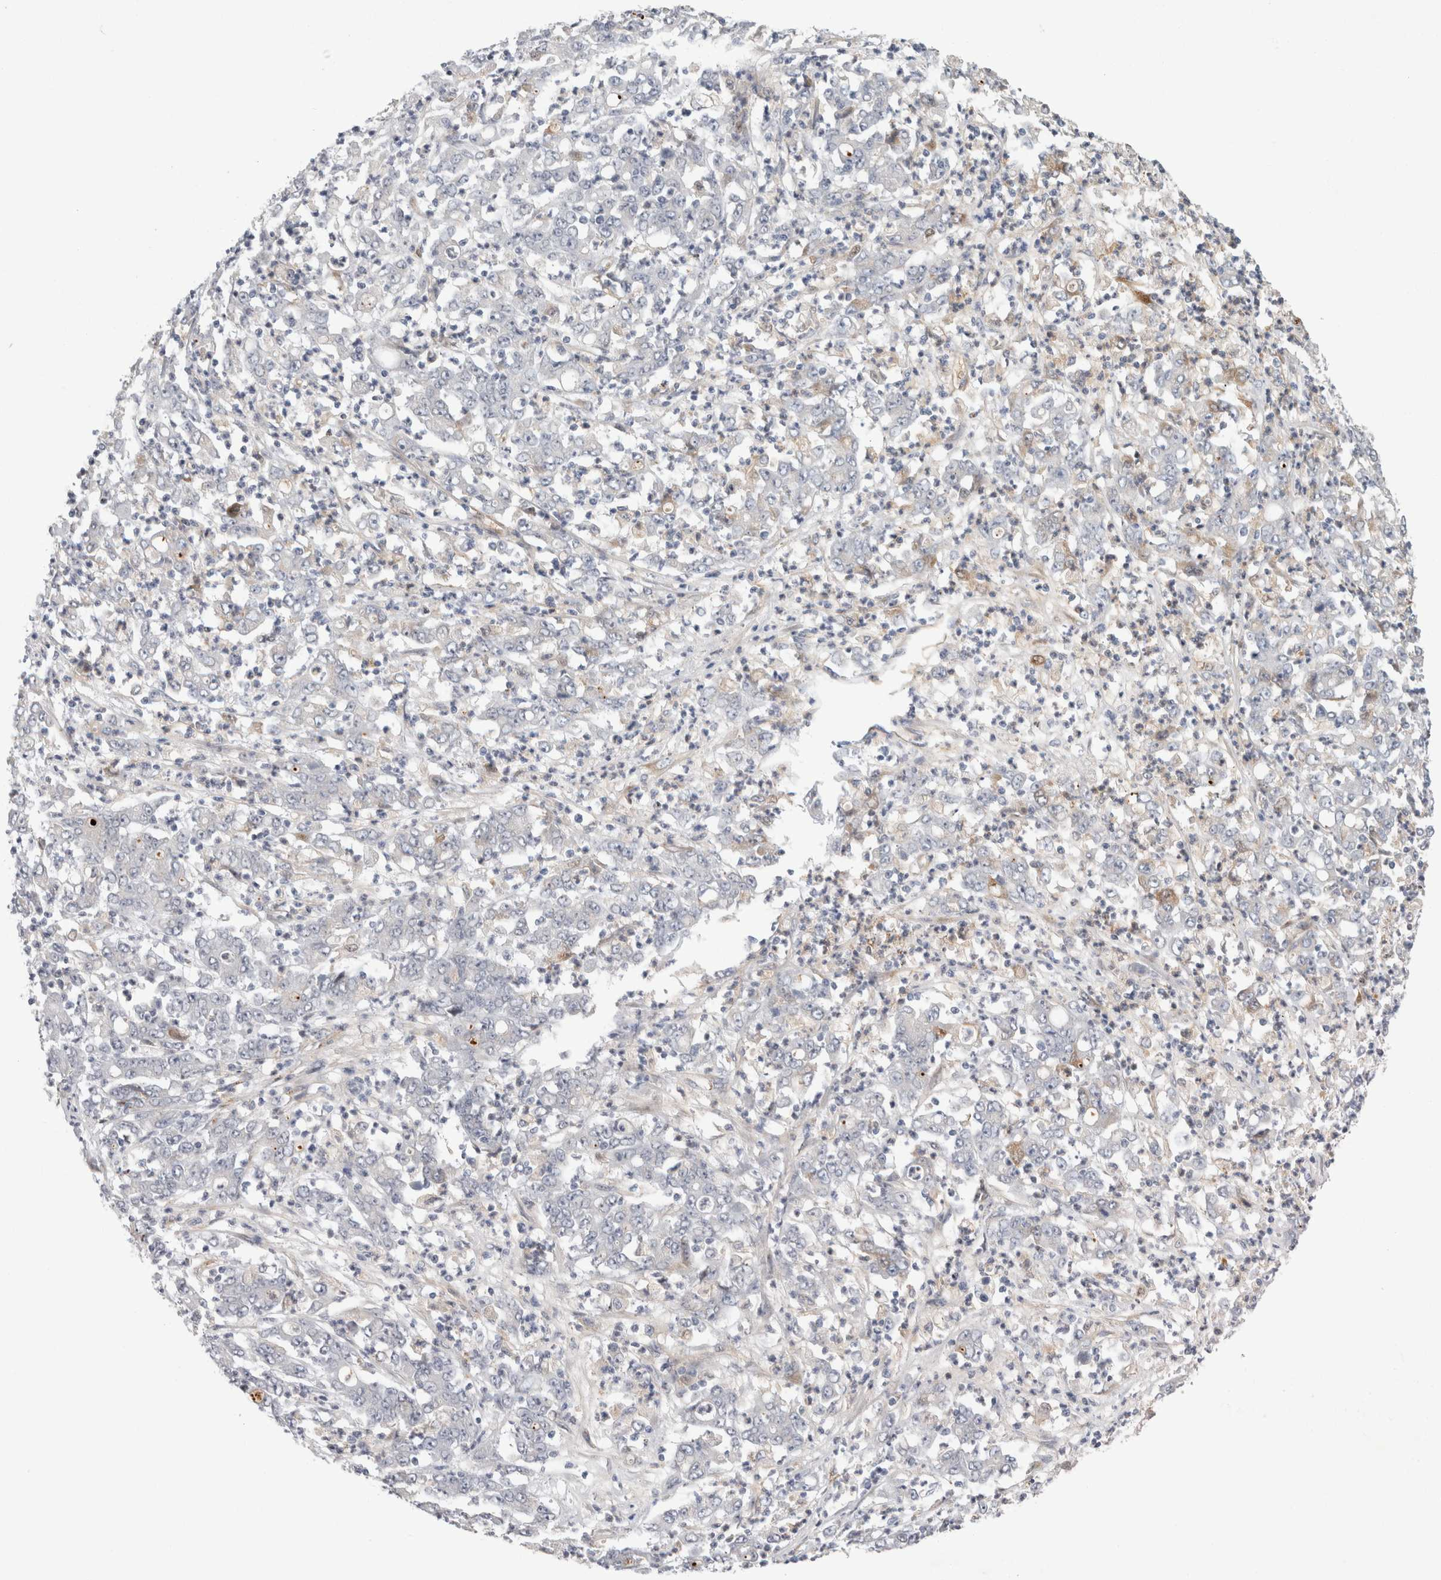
{"staining": {"intensity": "negative", "quantity": "none", "location": "none"}, "tissue": "stomach cancer", "cell_type": "Tumor cells", "image_type": "cancer", "snomed": [{"axis": "morphology", "description": "Adenocarcinoma, NOS"}, {"axis": "topography", "description": "Stomach, lower"}], "caption": "Immunohistochemical staining of human stomach adenocarcinoma reveals no significant expression in tumor cells. Nuclei are stained in blue.", "gene": "NIPA1", "patient": {"sex": "female", "age": 71}}